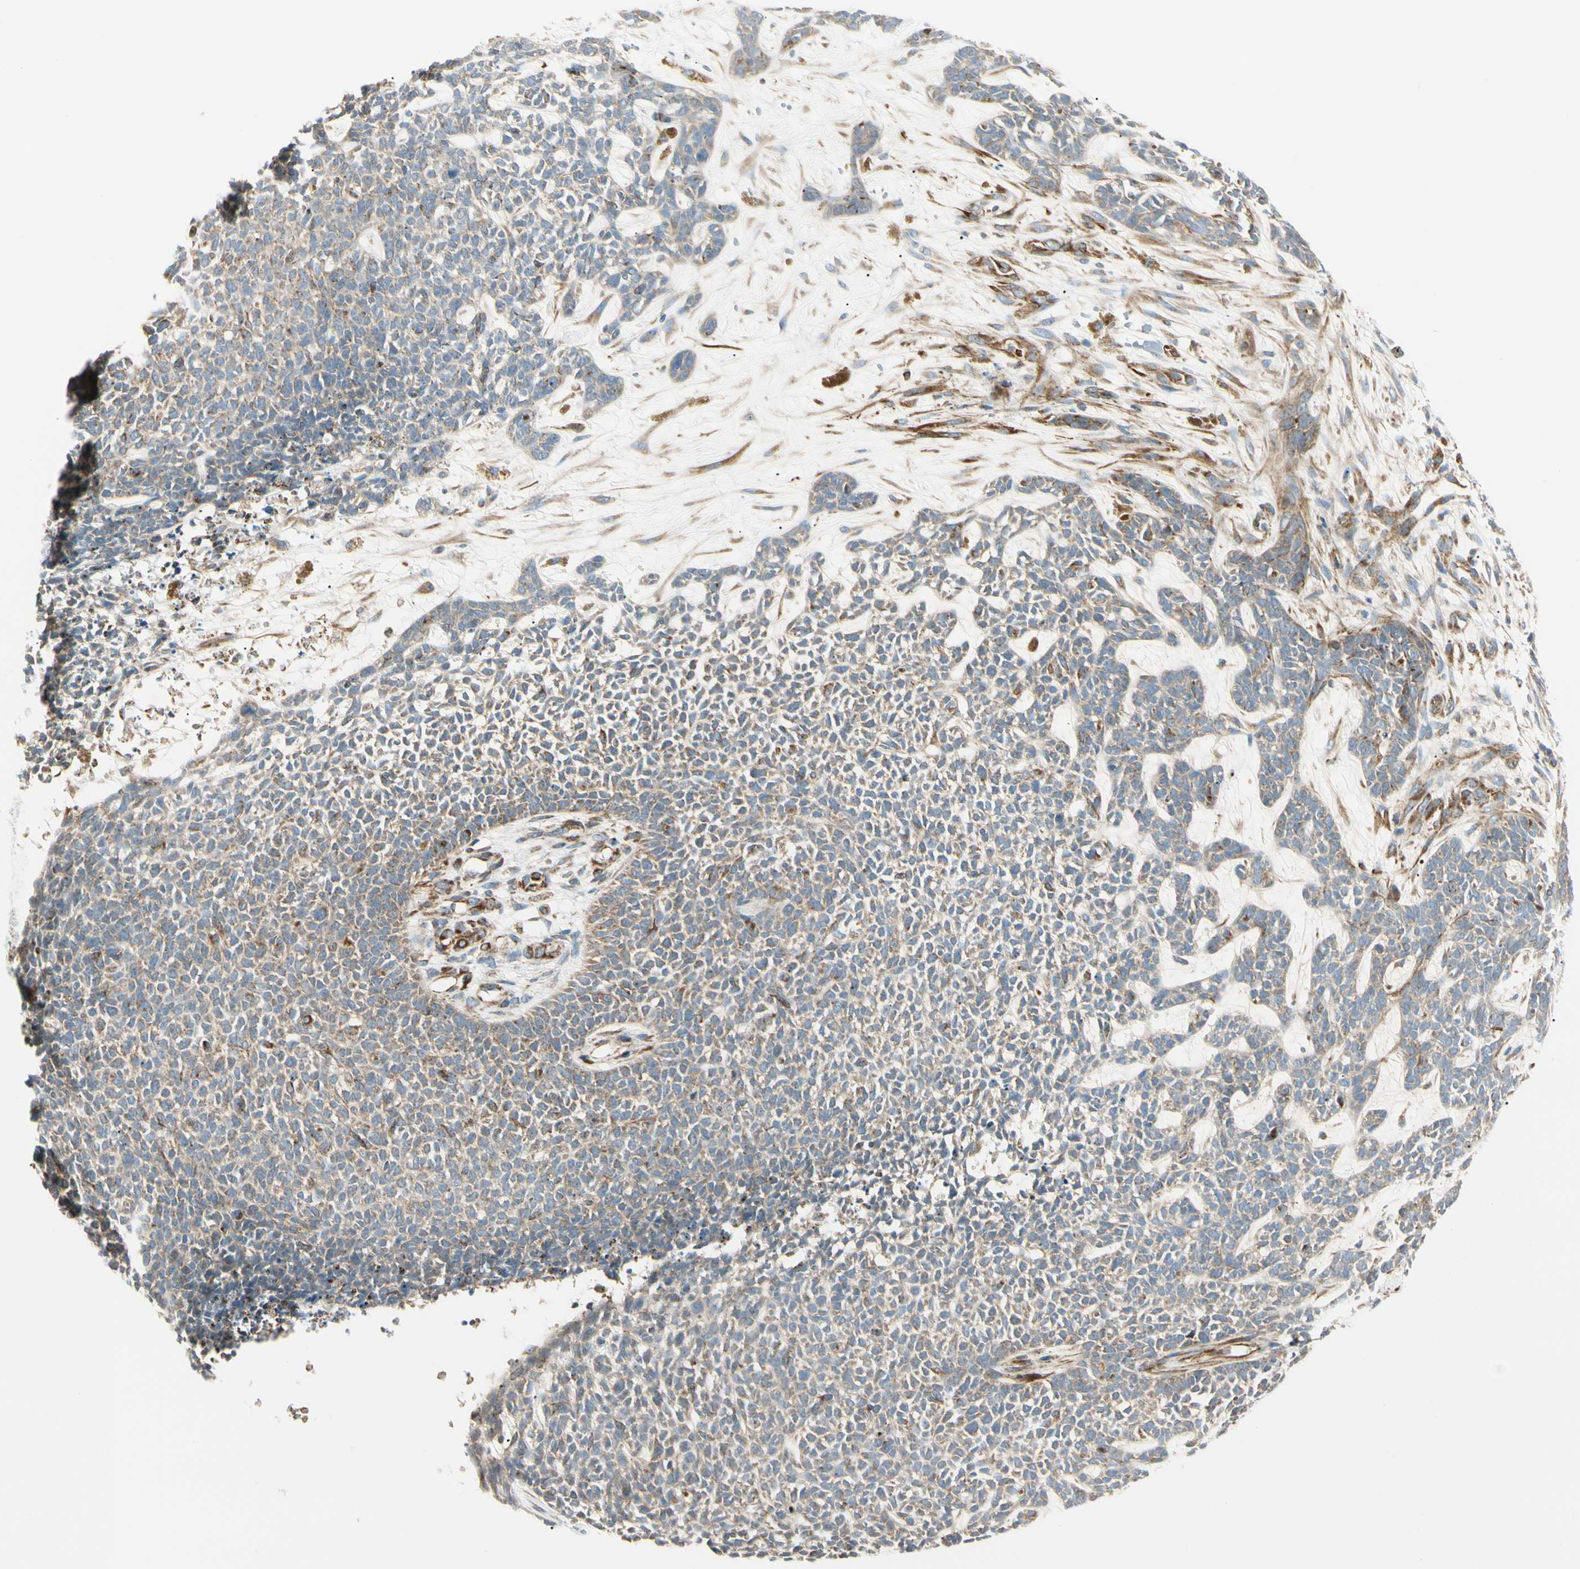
{"staining": {"intensity": "weak", "quantity": "25%-75%", "location": "cytoplasmic/membranous"}, "tissue": "skin cancer", "cell_type": "Tumor cells", "image_type": "cancer", "snomed": [{"axis": "morphology", "description": "Basal cell carcinoma"}, {"axis": "topography", "description": "Skin"}], "caption": "A low amount of weak cytoplasmic/membranous positivity is seen in about 25%-75% of tumor cells in skin basal cell carcinoma tissue.", "gene": "TBC1D10A", "patient": {"sex": "female", "age": 84}}